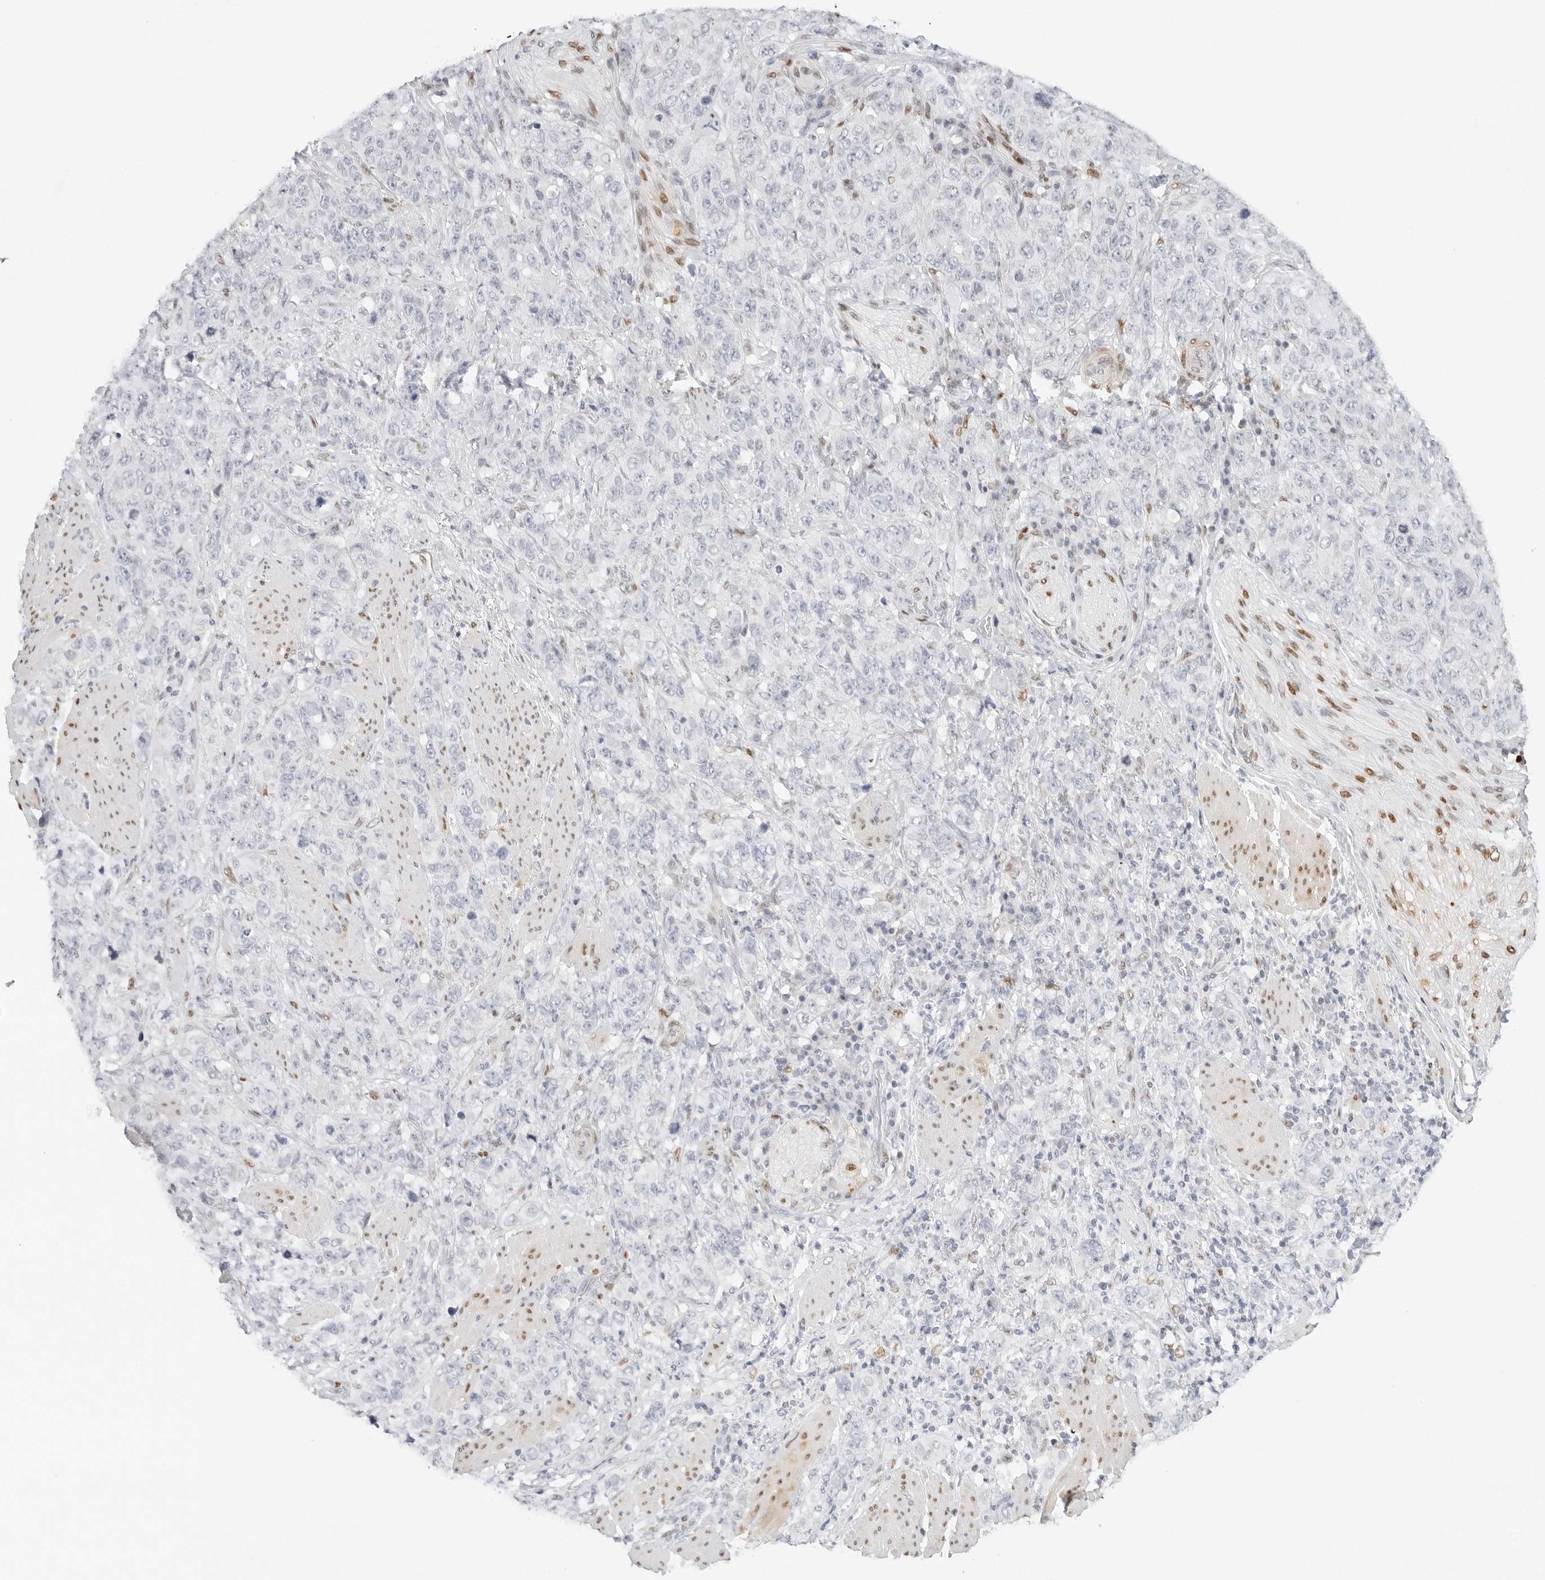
{"staining": {"intensity": "negative", "quantity": "none", "location": "none"}, "tissue": "stomach cancer", "cell_type": "Tumor cells", "image_type": "cancer", "snomed": [{"axis": "morphology", "description": "Adenocarcinoma, NOS"}, {"axis": "topography", "description": "Stomach"}], "caption": "Immunohistochemical staining of human stomach cancer (adenocarcinoma) reveals no significant staining in tumor cells.", "gene": "SPIDR", "patient": {"sex": "male", "age": 48}}